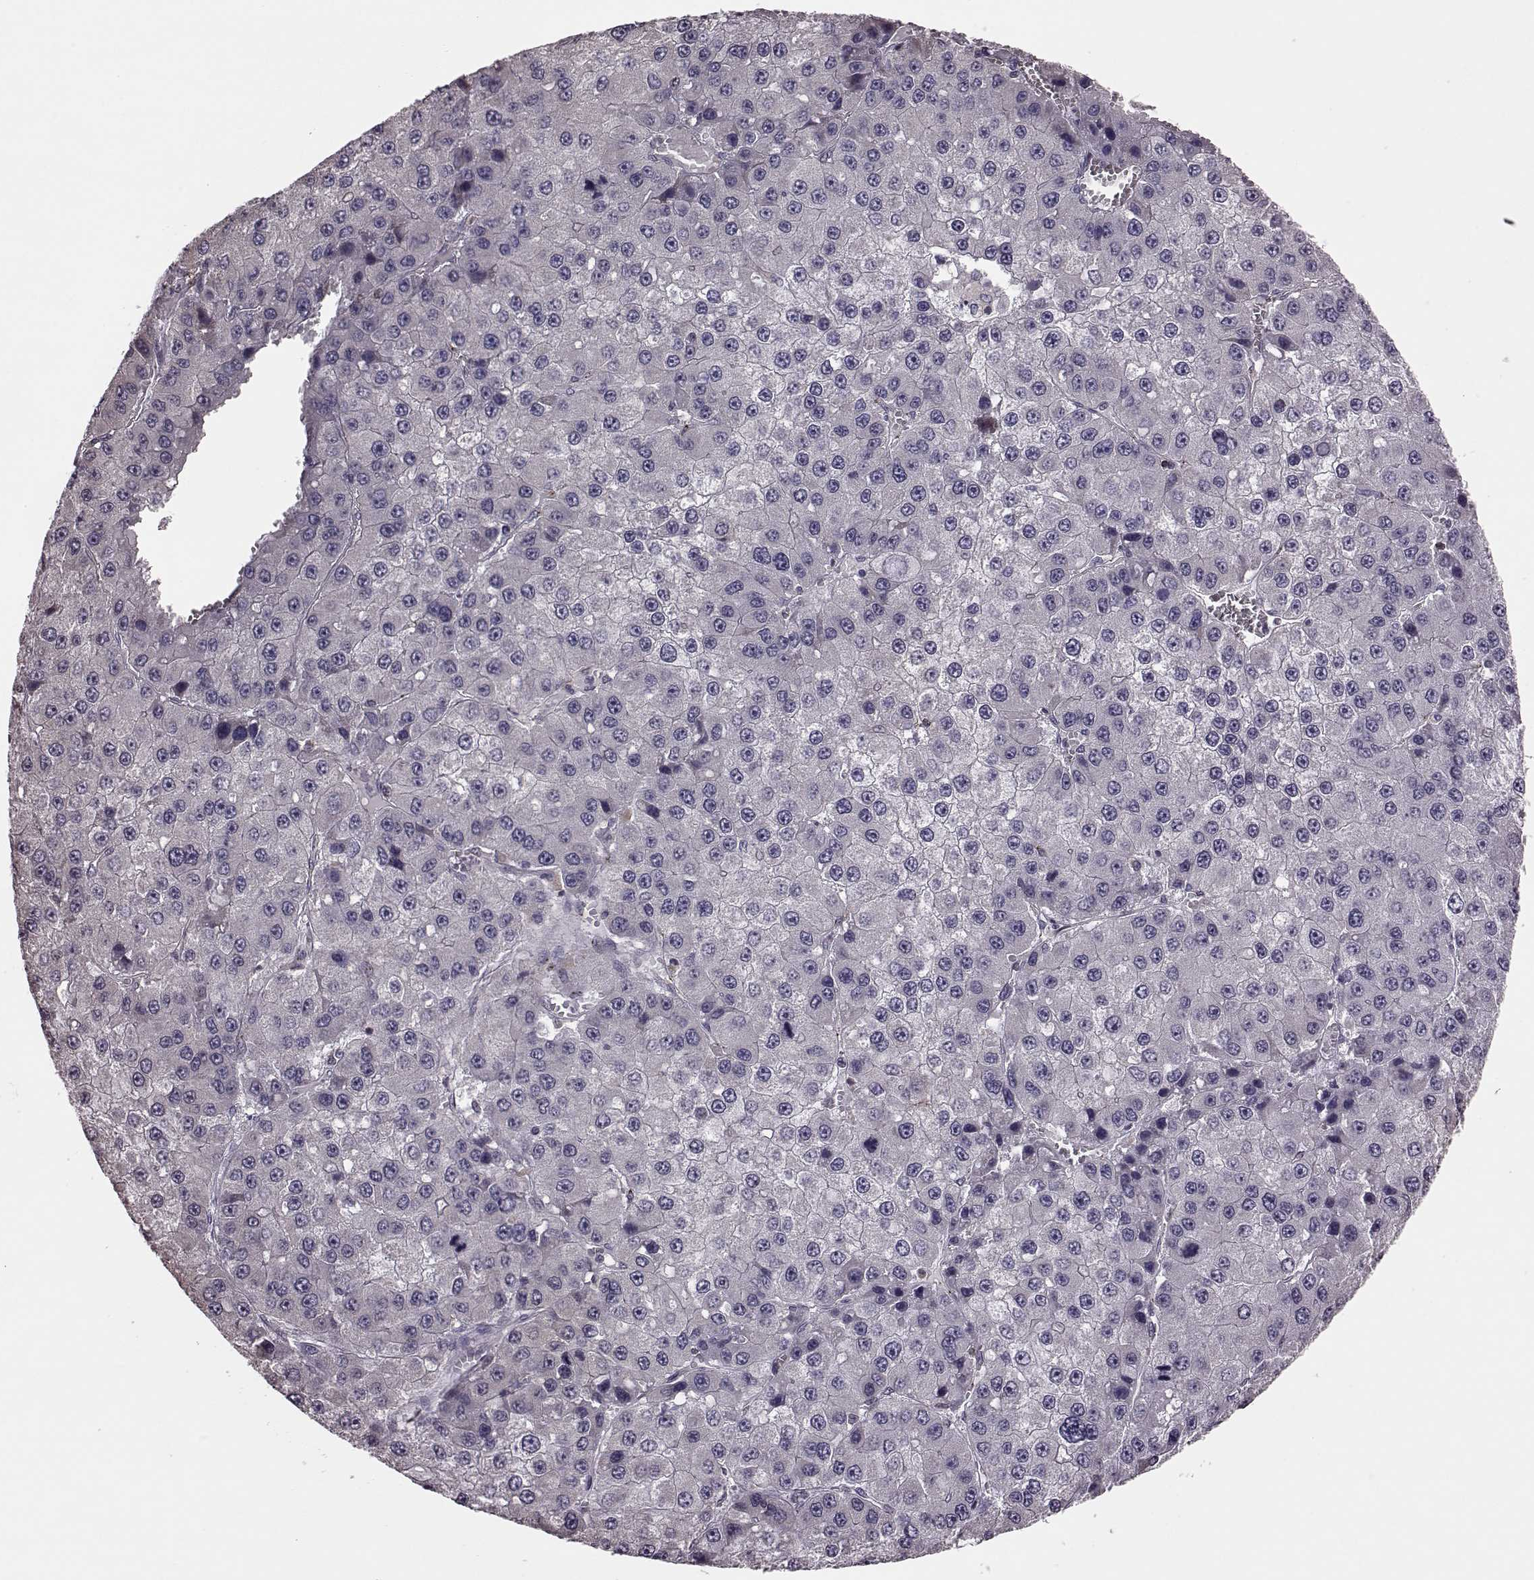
{"staining": {"intensity": "negative", "quantity": "none", "location": "none"}, "tissue": "liver cancer", "cell_type": "Tumor cells", "image_type": "cancer", "snomed": [{"axis": "morphology", "description": "Carcinoma, Hepatocellular, NOS"}, {"axis": "topography", "description": "Liver"}], "caption": "Immunohistochemistry of human liver cancer (hepatocellular carcinoma) demonstrates no staining in tumor cells.", "gene": "CDC42SE1", "patient": {"sex": "female", "age": 73}}